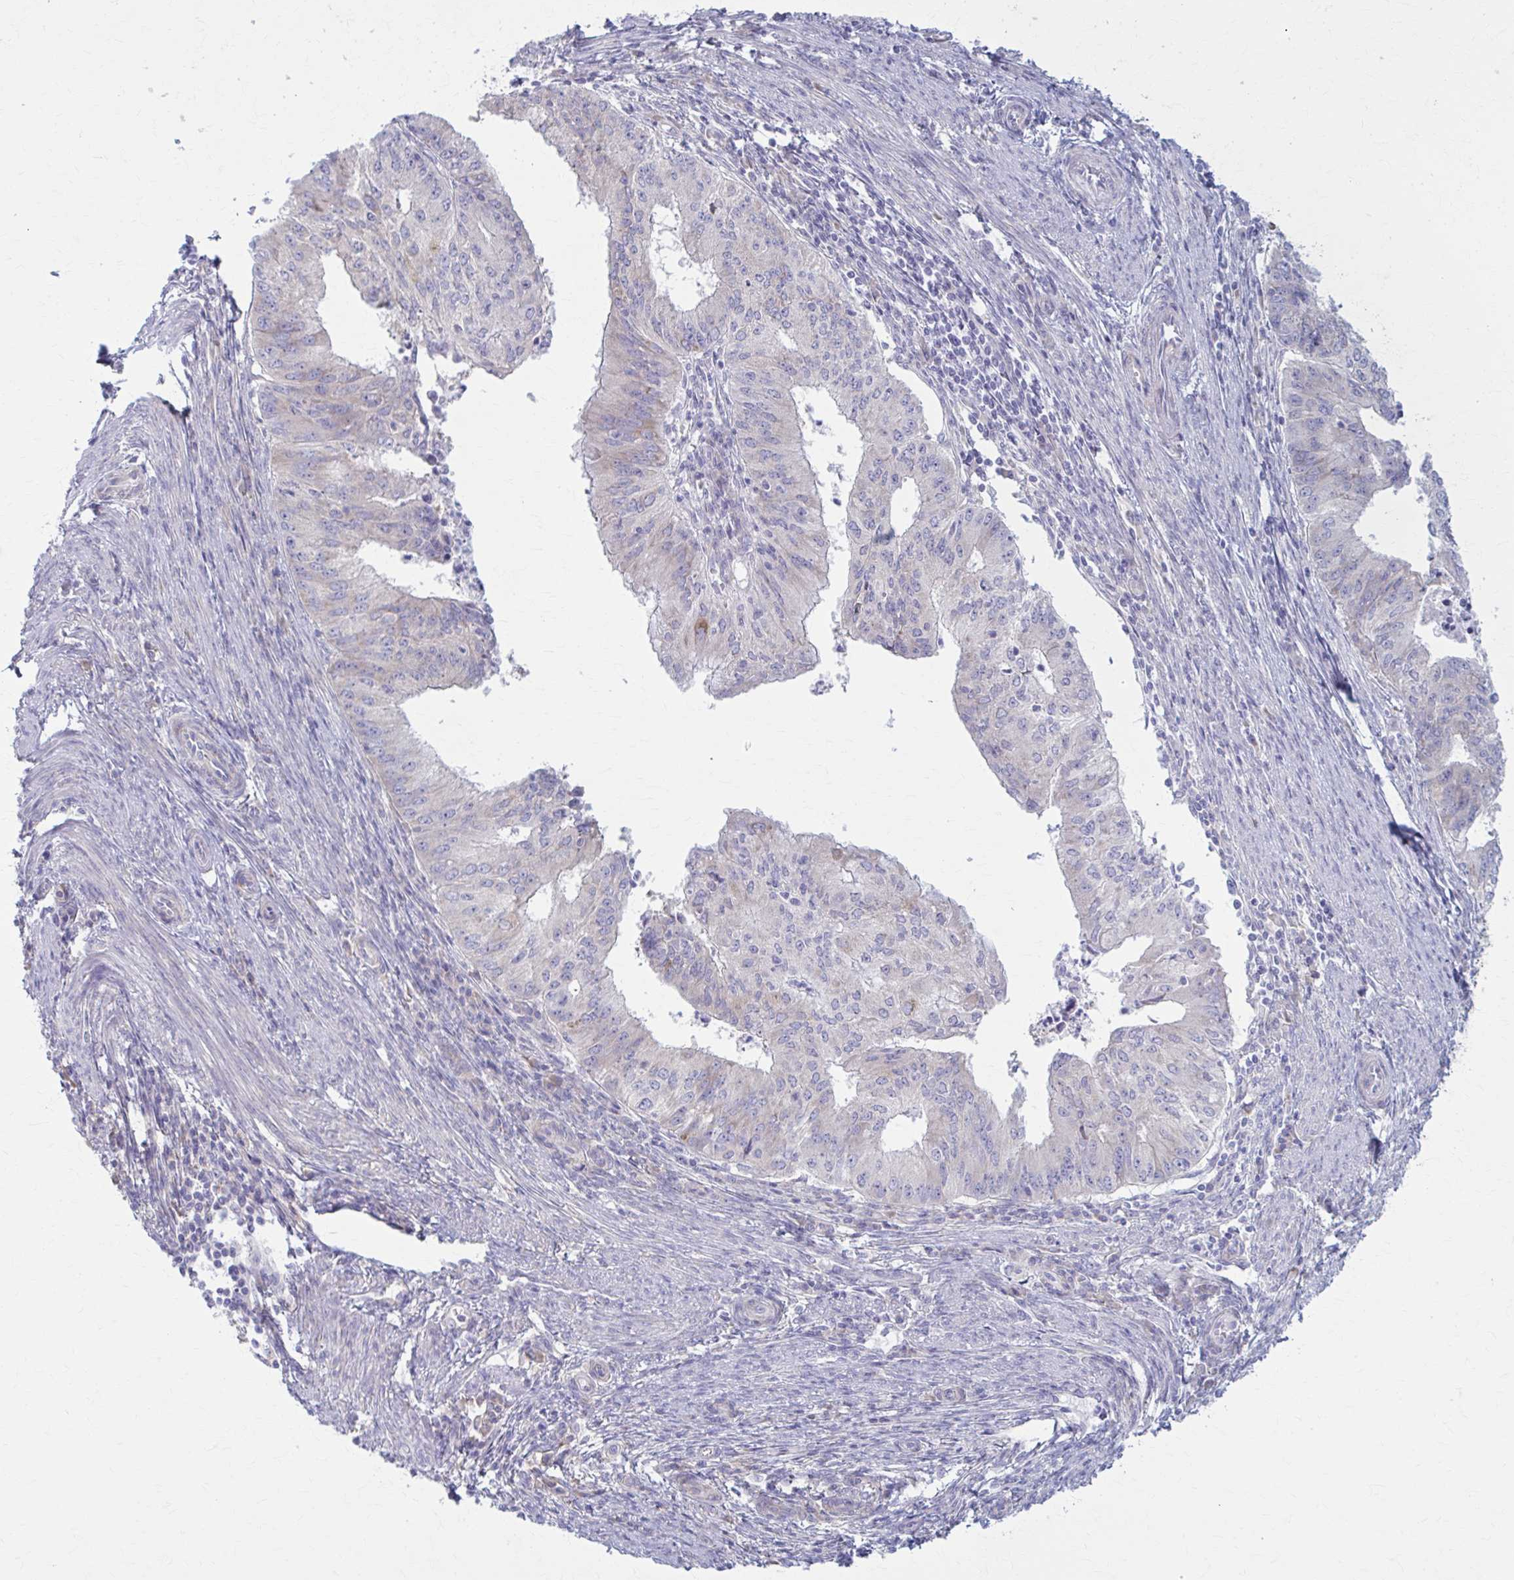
{"staining": {"intensity": "moderate", "quantity": "<25%", "location": "cytoplasmic/membranous"}, "tissue": "endometrial cancer", "cell_type": "Tumor cells", "image_type": "cancer", "snomed": [{"axis": "morphology", "description": "Adenocarcinoma, NOS"}, {"axis": "topography", "description": "Endometrium"}], "caption": "Tumor cells show moderate cytoplasmic/membranous expression in approximately <25% of cells in adenocarcinoma (endometrial). (Stains: DAB (3,3'-diaminobenzidine) in brown, nuclei in blue, Microscopy: brightfield microscopy at high magnification).", "gene": "PRKRA", "patient": {"sex": "female", "age": 50}}